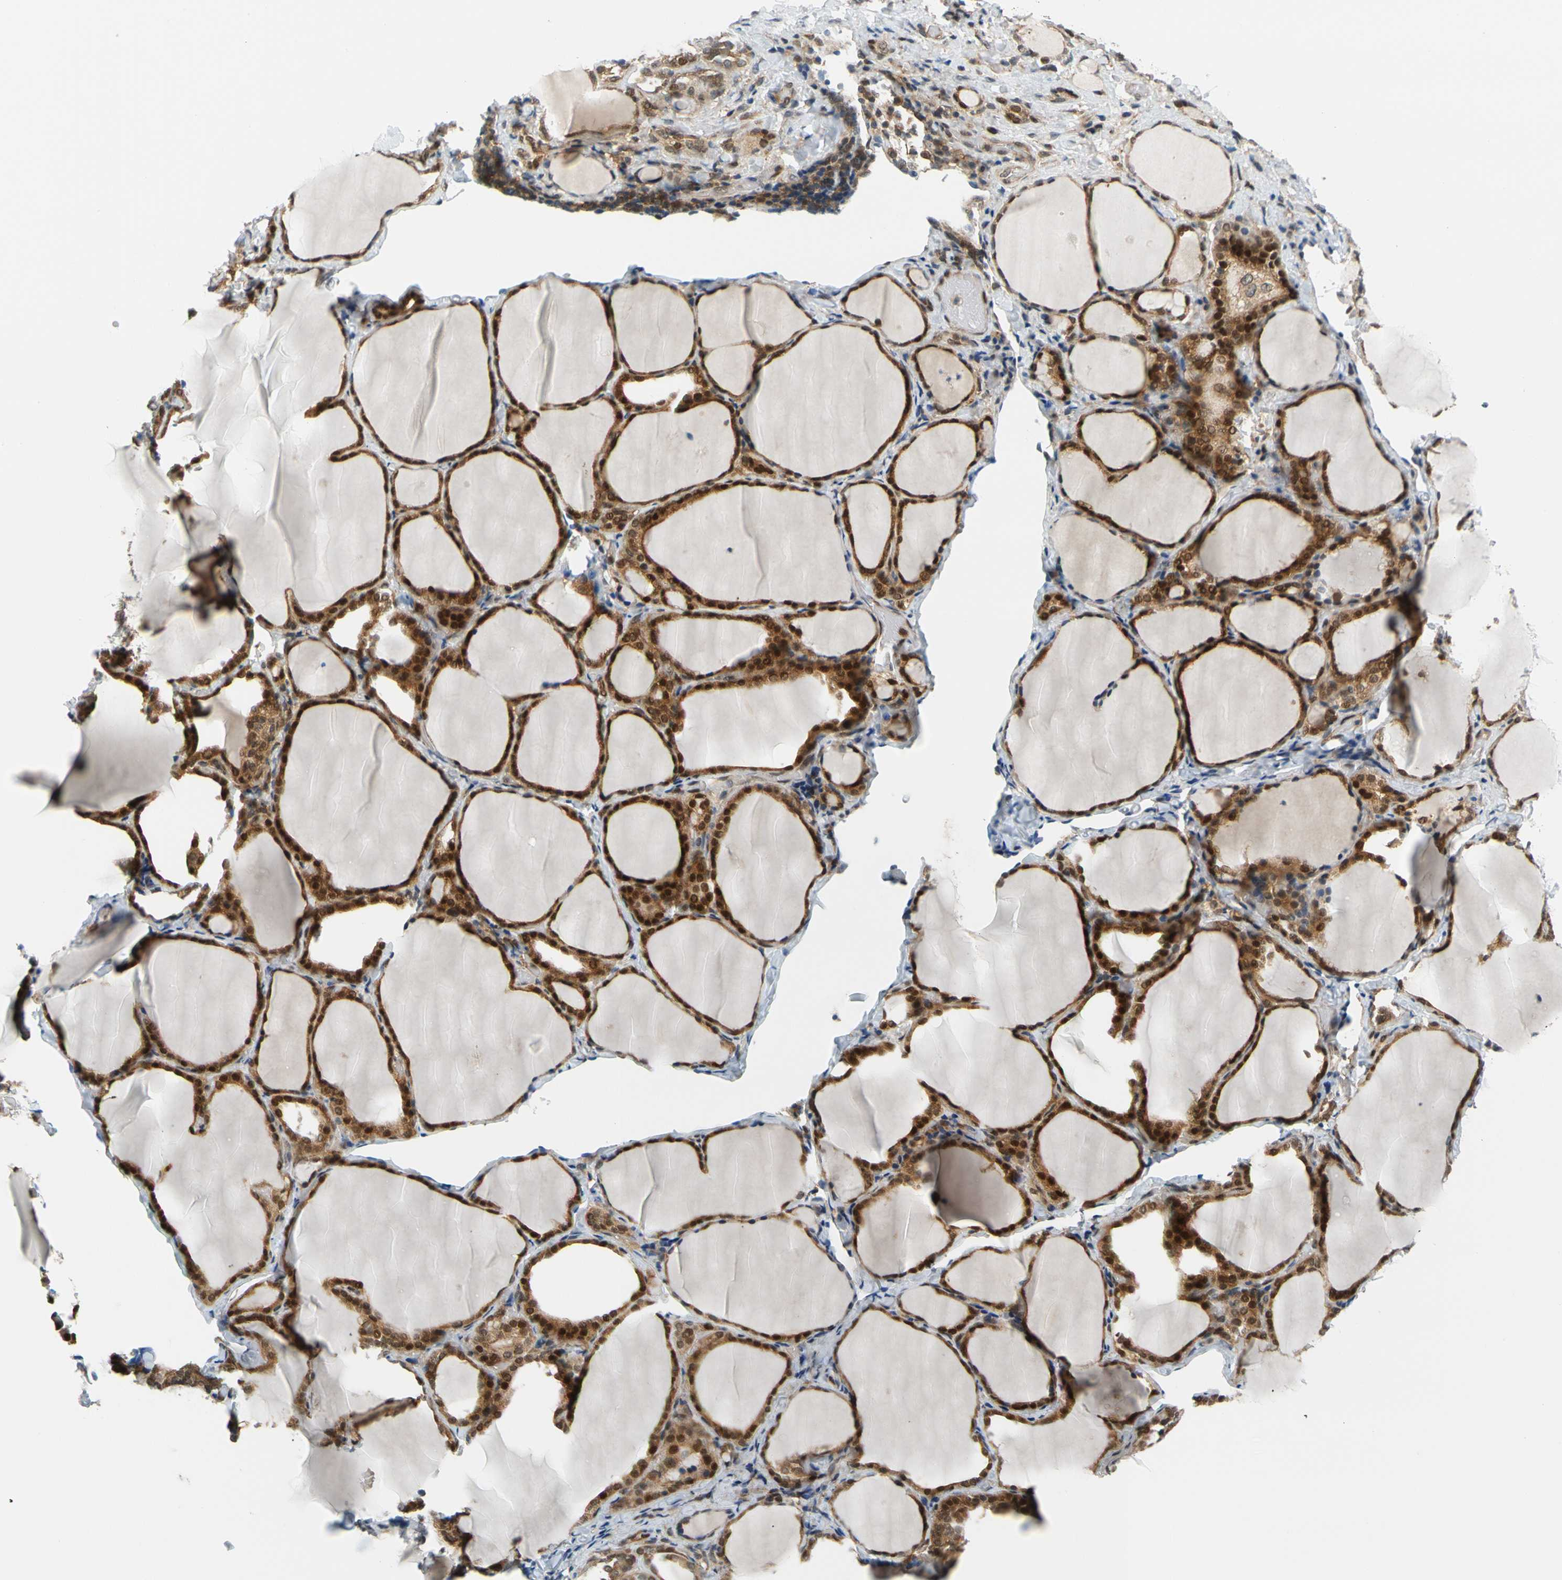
{"staining": {"intensity": "strong", "quantity": ">75%", "location": "cytoplasmic/membranous,nuclear"}, "tissue": "thyroid gland", "cell_type": "Glandular cells", "image_type": "normal", "snomed": [{"axis": "morphology", "description": "Normal tissue, NOS"}, {"axis": "morphology", "description": "Papillary adenocarcinoma, NOS"}, {"axis": "topography", "description": "Thyroid gland"}], "caption": "The micrograph exhibits a brown stain indicating the presence of a protein in the cytoplasmic/membranous,nuclear of glandular cells in thyroid gland.", "gene": "MAPK9", "patient": {"sex": "female", "age": 30}}